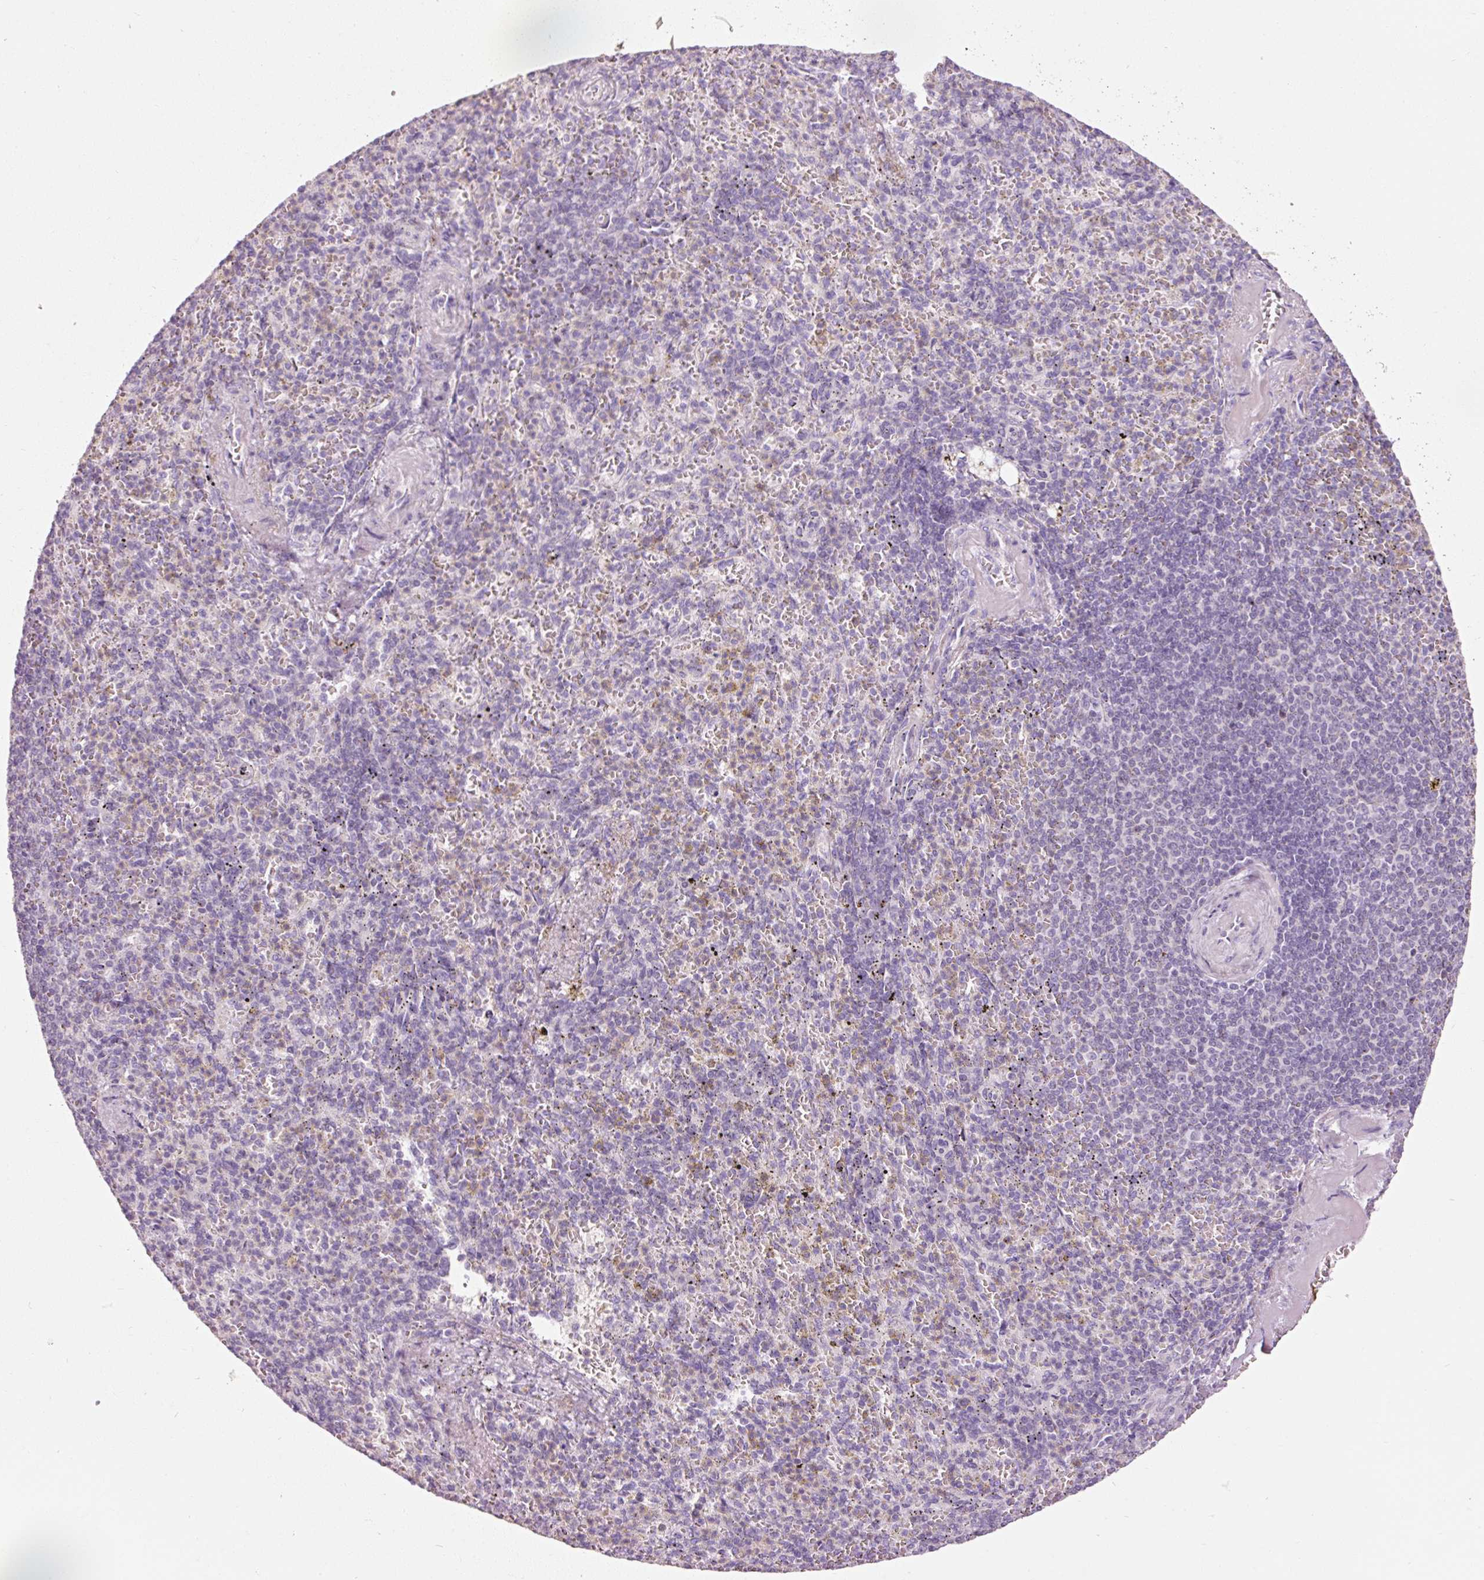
{"staining": {"intensity": "moderate", "quantity": "<25%", "location": "cytoplasmic/membranous"}, "tissue": "spleen", "cell_type": "Cells in red pulp", "image_type": "normal", "snomed": [{"axis": "morphology", "description": "Normal tissue, NOS"}, {"axis": "topography", "description": "Spleen"}], "caption": "DAB (3,3'-diaminobenzidine) immunohistochemical staining of unremarkable human spleen demonstrates moderate cytoplasmic/membranous protein staining in approximately <25% of cells in red pulp.", "gene": "MUC5AC", "patient": {"sex": "female", "age": 74}}